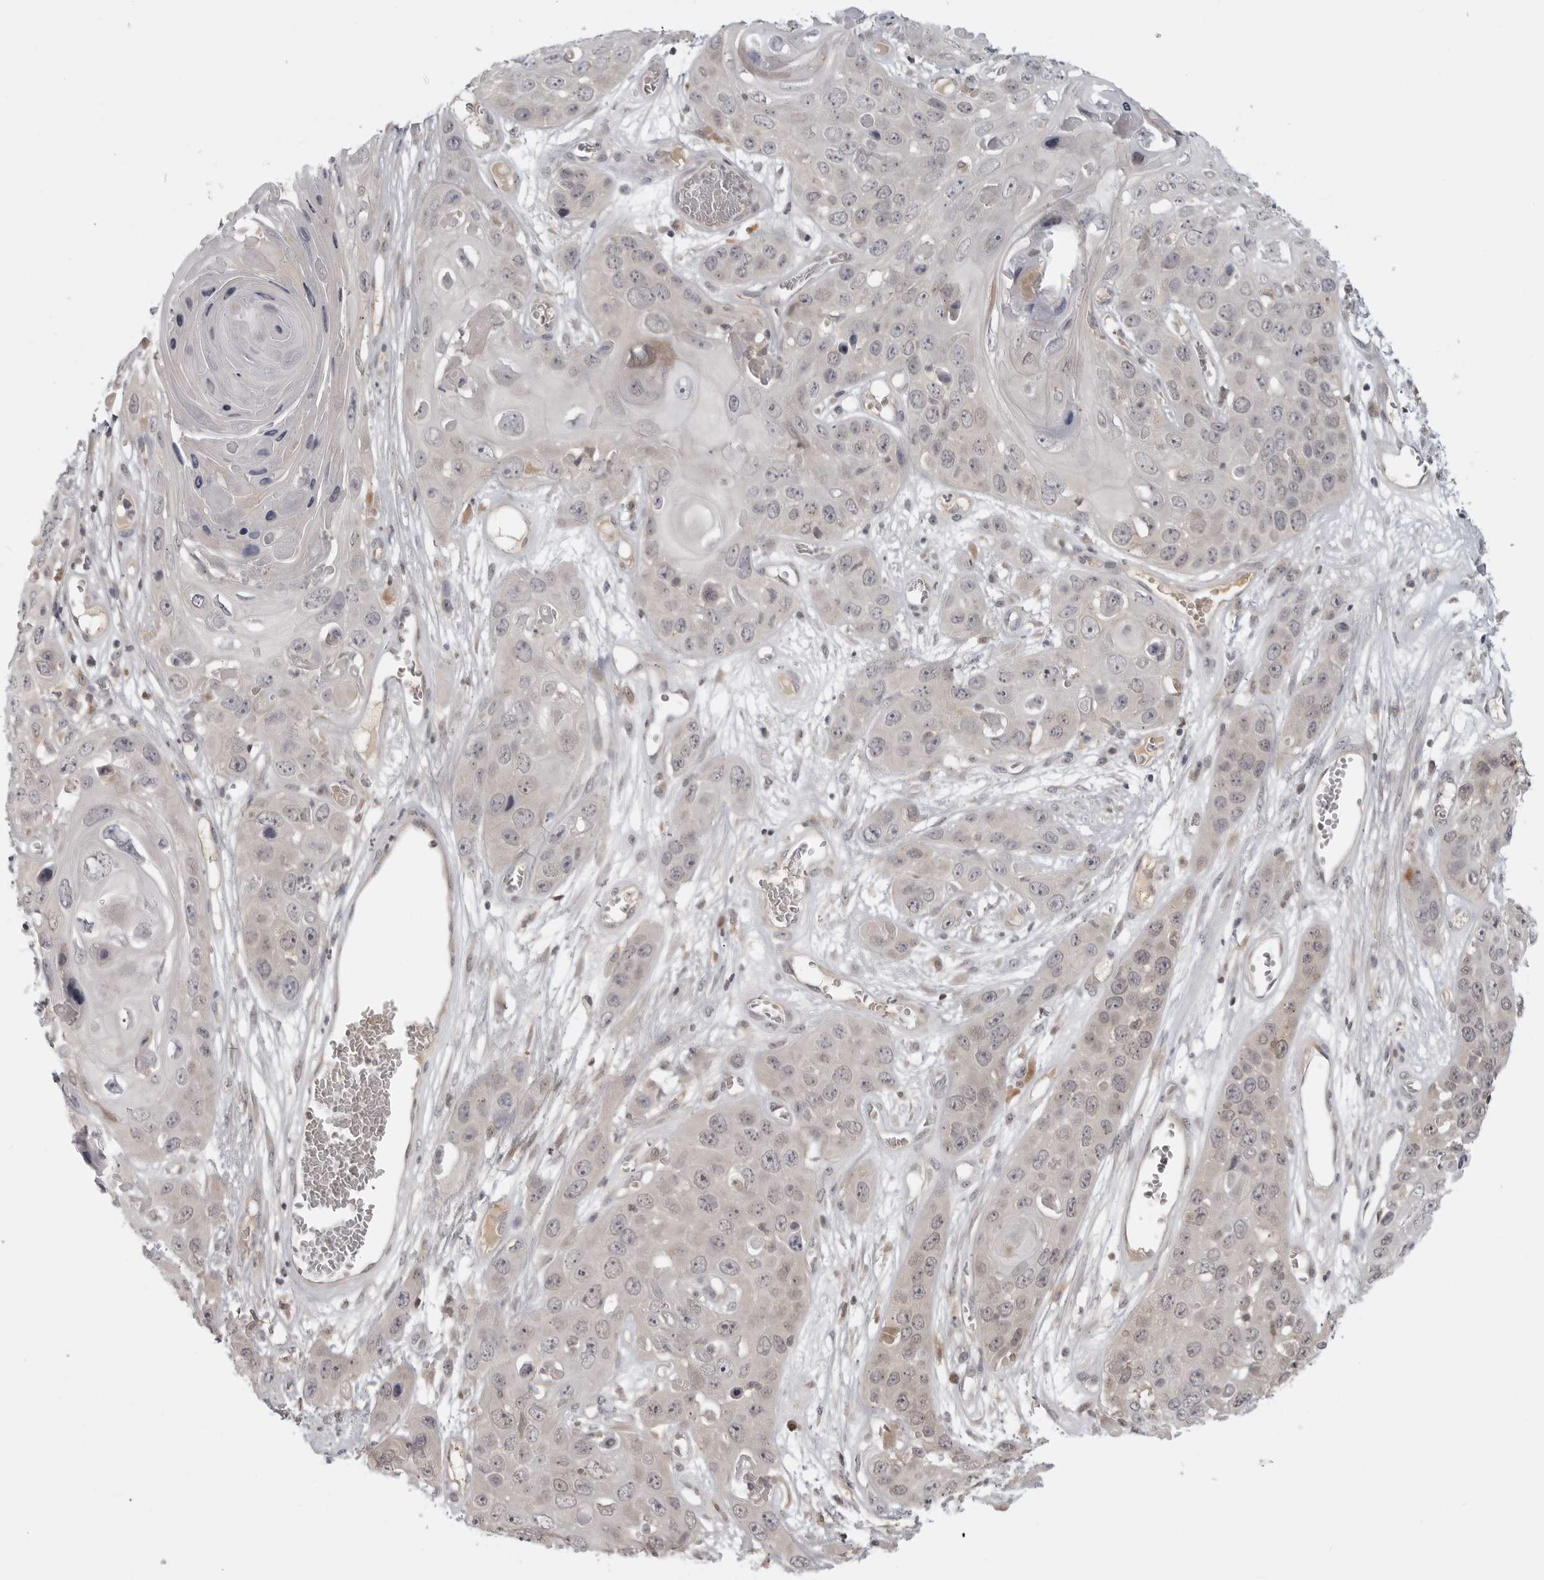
{"staining": {"intensity": "weak", "quantity": "<25%", "location": "nuclear"}, "tissue": "skin cancer", "cell_type": "Tumor cells", "image_type": "cancer", "snomed": [{"axis": "morphology", "description": "Squamous cell carcinoma, NOS"}, {"axis": "topography", "description": "Skin"}], "caption": "High magnification brightfield microscopy of skin squamous cell carcinoma stained with DAB (3,3'-diaminobenzidine) (brown) and counterstained with hematoxylin (blue): tumor cells show no significant expression.", "gene": "CTIF", "patient": {"sex": "male", "age": 55}}